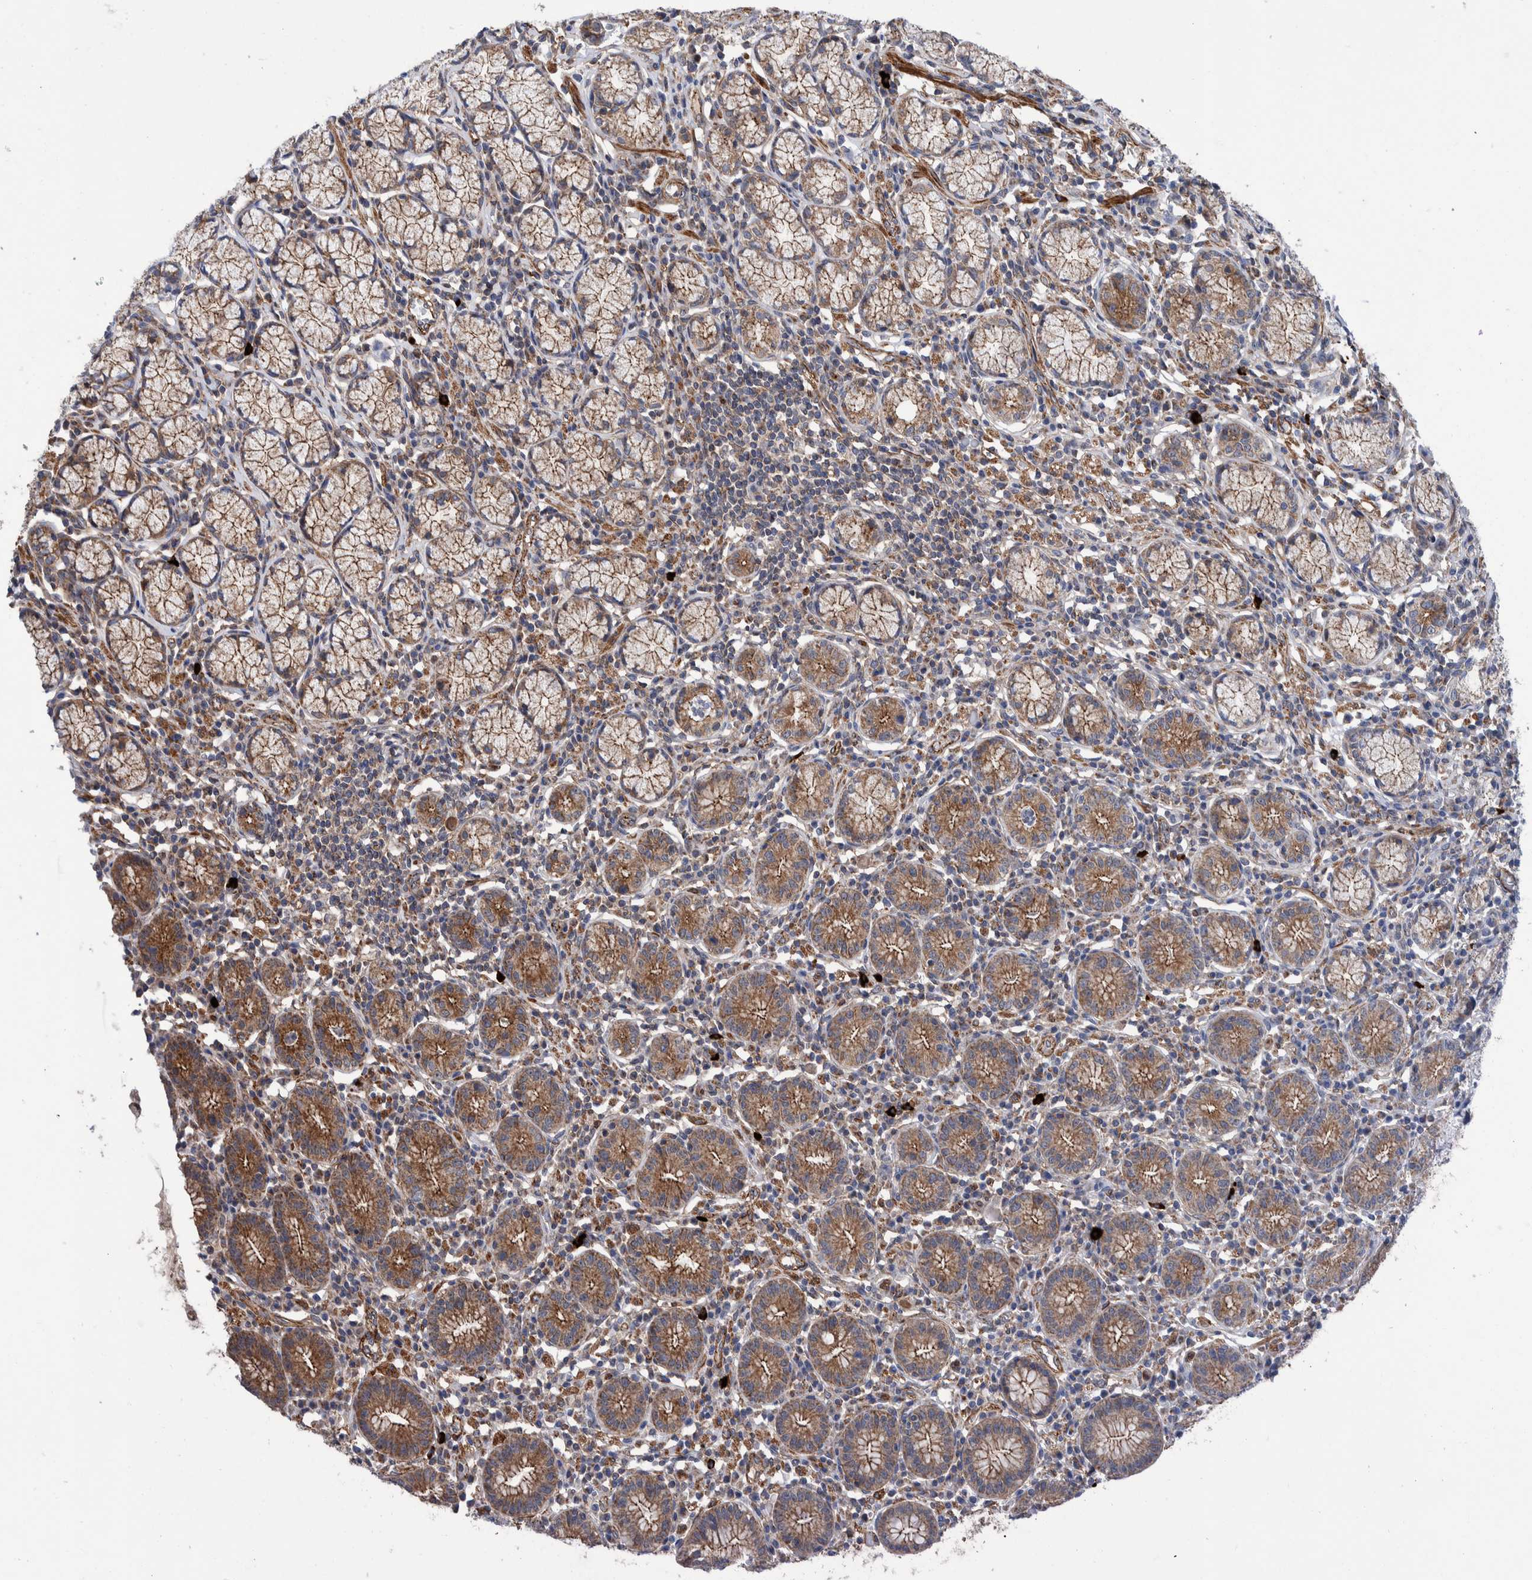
{"staining": {"intensity": "moderate", "quantity": ">75%", "location": "cytoplasmic/membranous"}, "tissue": "stomach", "cell_type": "Glandular cells", "image_type": "normal", "snomed": [{"axis": "morphology", "description": "Normal tissue, NOS"}, {"axis": "topography", "description": "Stomach"}], "caption": "Protein expression by IHC exhibits moderate cytoplasmic/membranous staining in approximately >75% of glandular cells in benign stomach. The protein is shown in brown color, while the nuclei are stained blue.", "gene": "ENSG00000262660", "patient": {"sex": "male", "age": 55}}